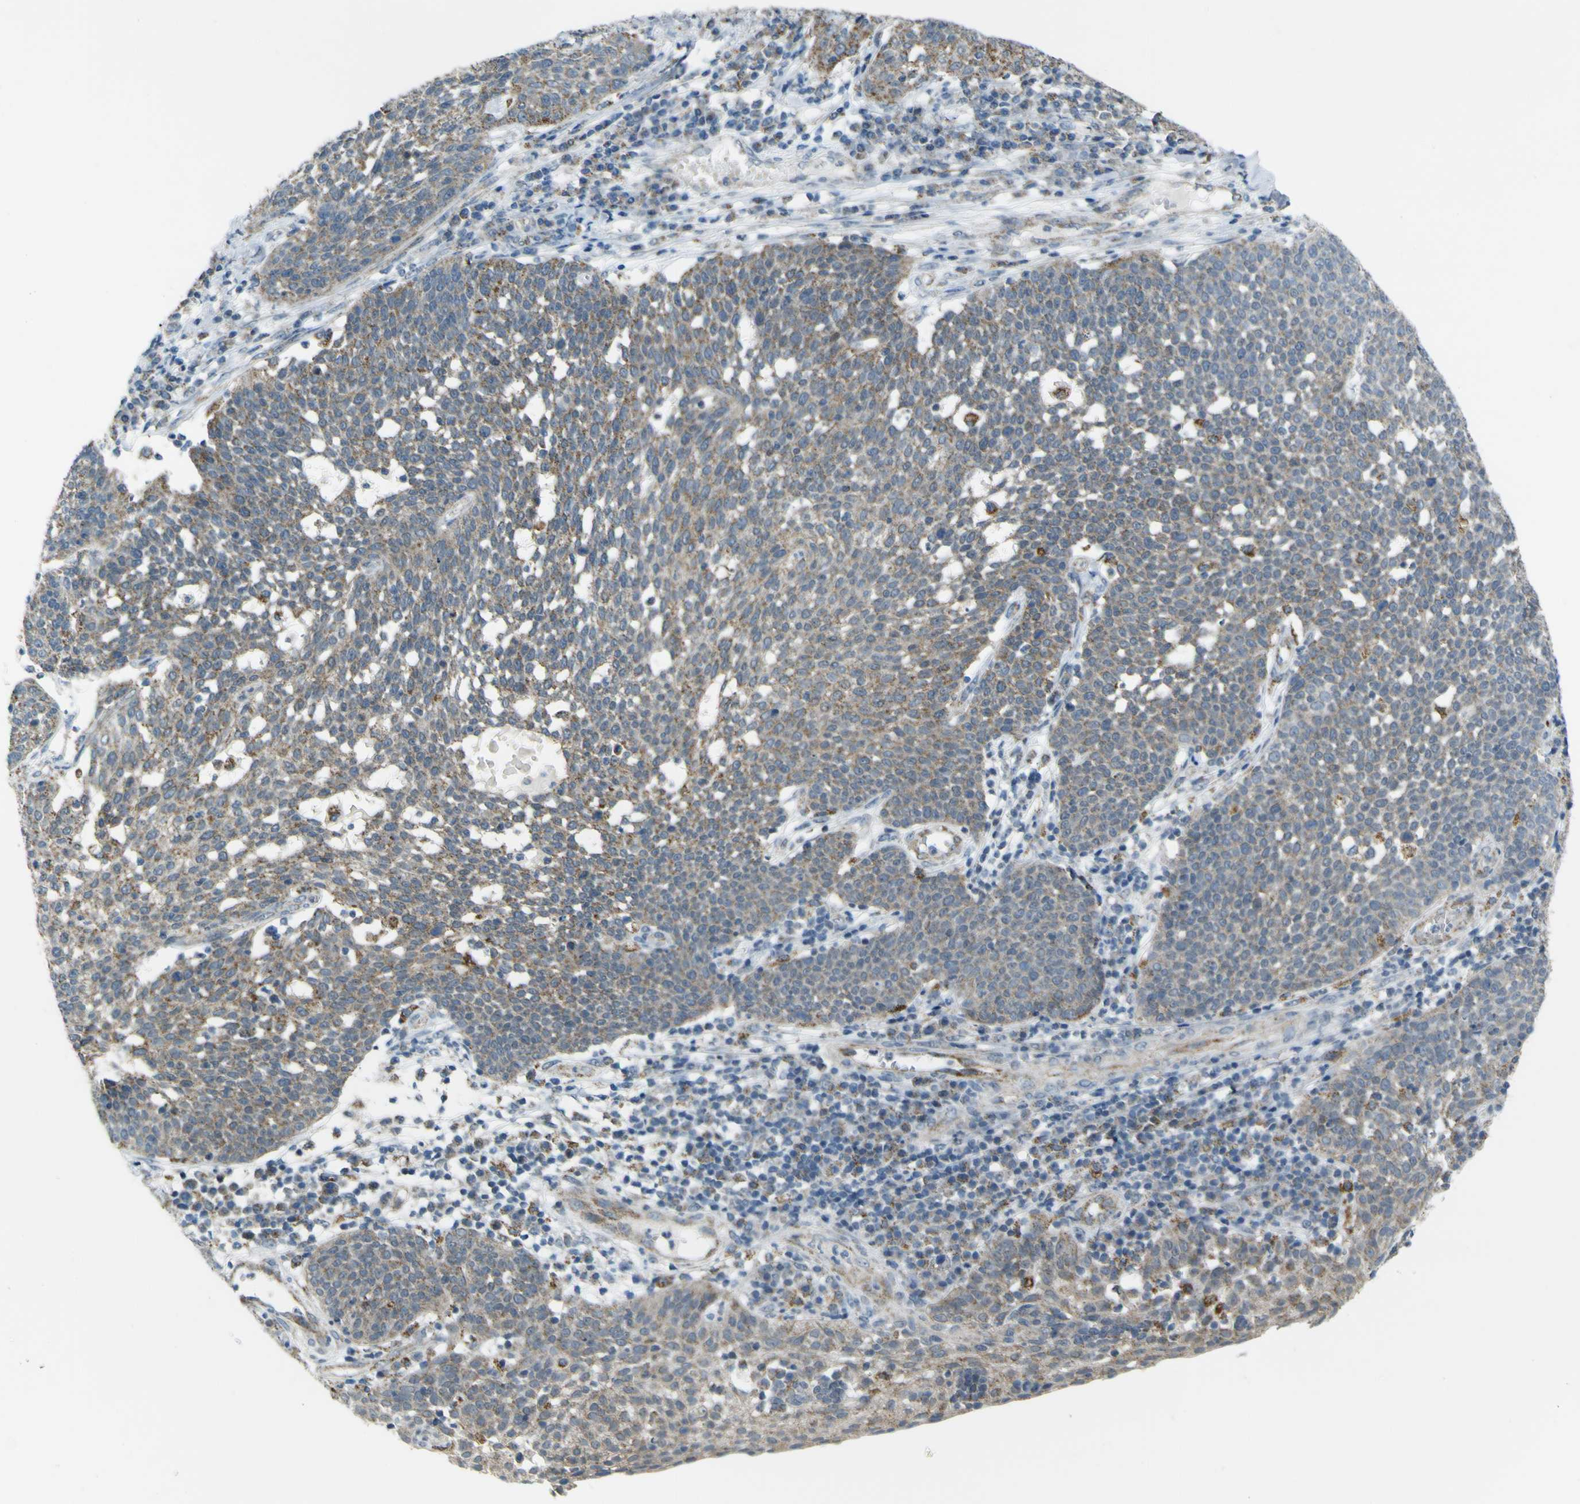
{"staining": {"intensity": "weak", "quantity": ">75%", "location": "cytoplasmic/membranous"}, "tissue": "cervical cancer", "cell_type": "Tumor cells", "image_type": "cancer", "snomed": [{"axis": "morphology", "description": "Squamous cell carcinoma, NOS"}, {"axis": "topography", "description": "Cervix"}], "caption": "DAB (3,3'-diaminobenzidine) immunohistochemical staining of human cervical cancer displays weak cytoplasmic/membranous protein staining in about >75% of tumor cells.", "gene": "ACBD5", "patient": {"sex": "female", "age": 34}}